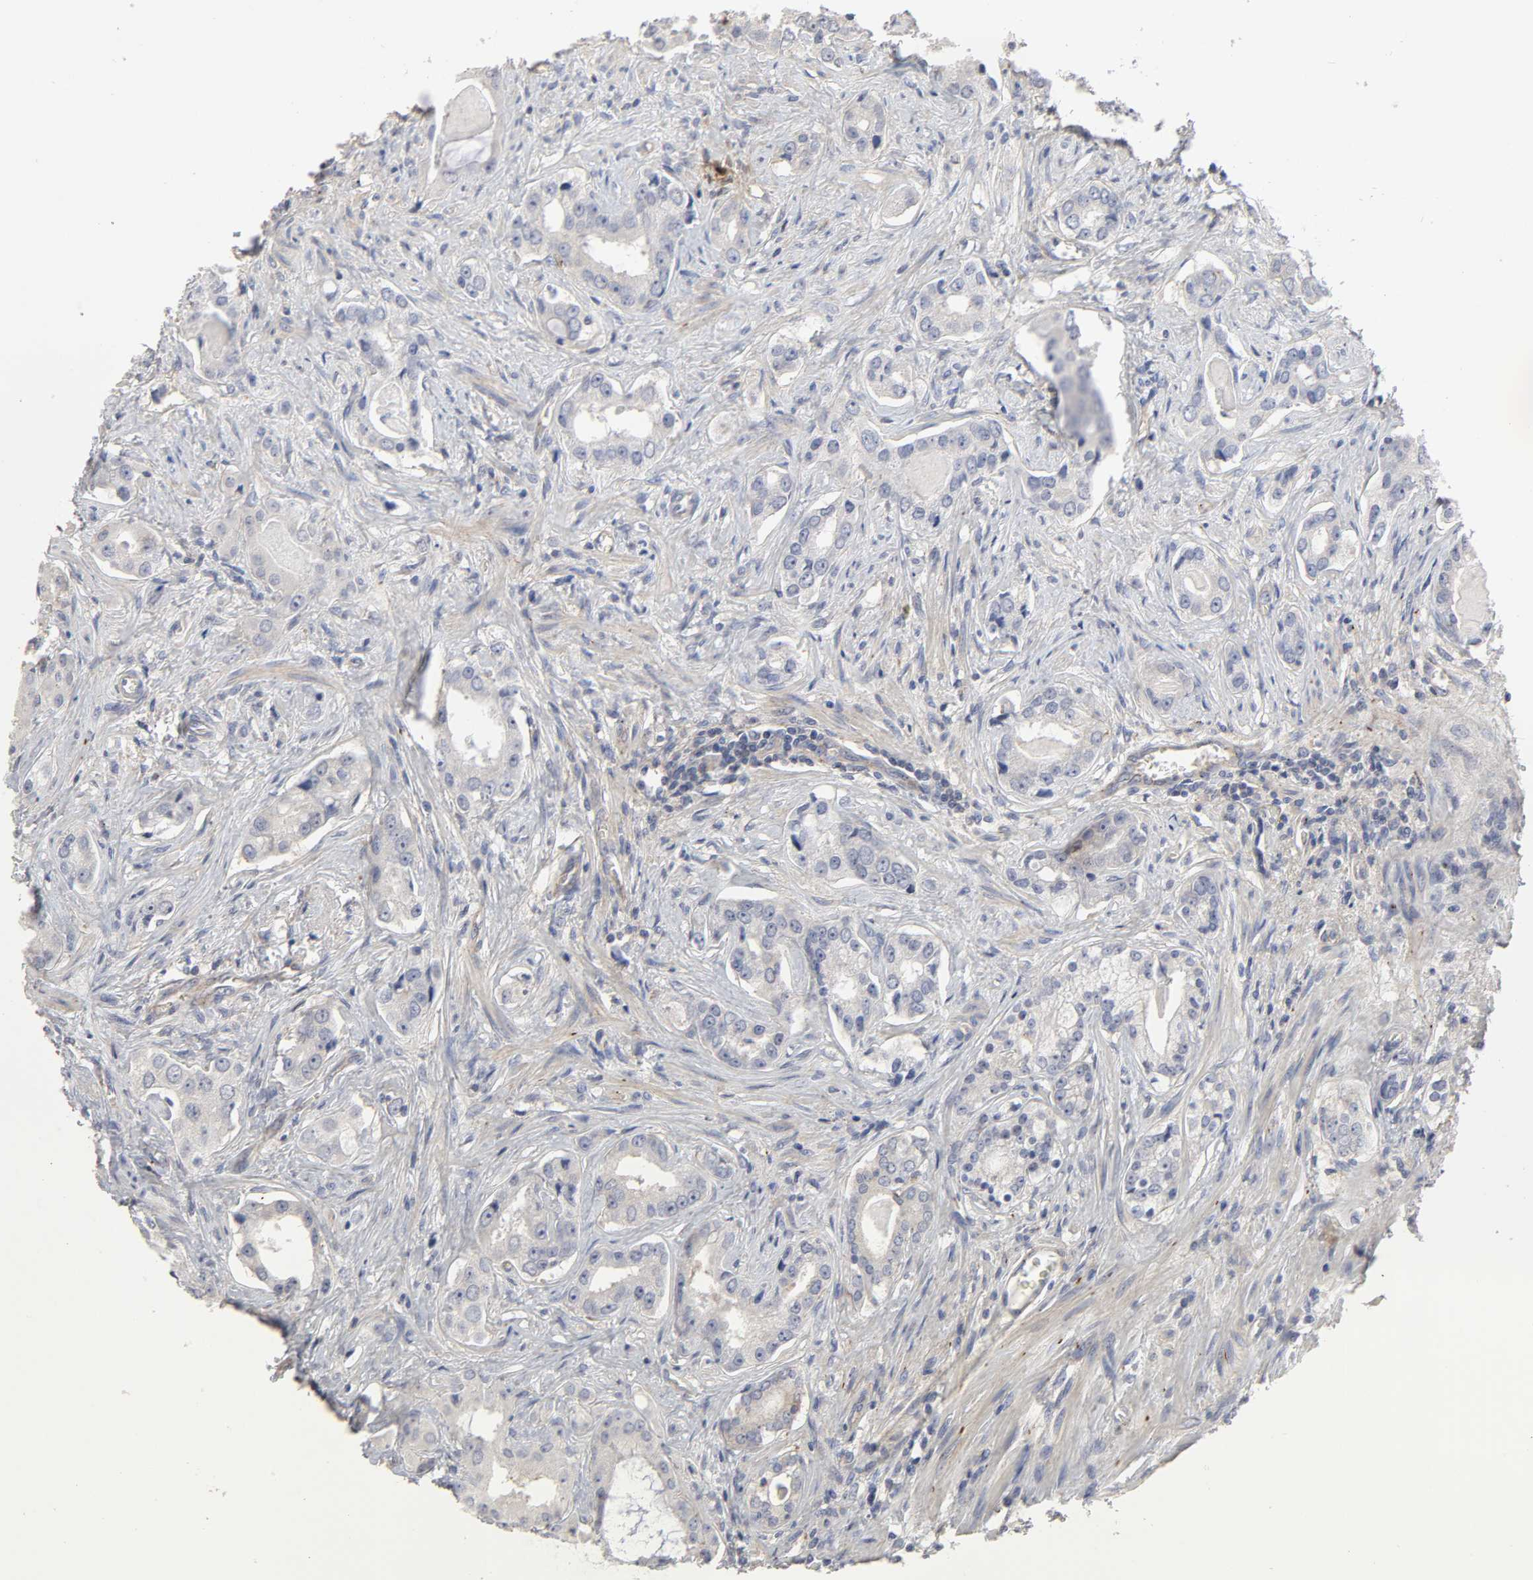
{"staining": {"intensity": "weak", "quantity": "25%-75%", "location": "cytoplasmic/membranous"}, "tissue": "prostate cancer", "cell_type": "Tumor cells", "image_type": "cancer", "snomed": [{"axis": "morphology", "description": "Adenocarcinoma, Low grade"}, {"axis": "topography", "description": "Prostate"}], "caption": "IHC (DAB) staining of prostate cancer exhibits weak cytoplasmic/membranous protein staining in about 25%-75% of tumor cells.", "gene": "SH3GLB1", "patient": {"sex": "male", "age": 59}}